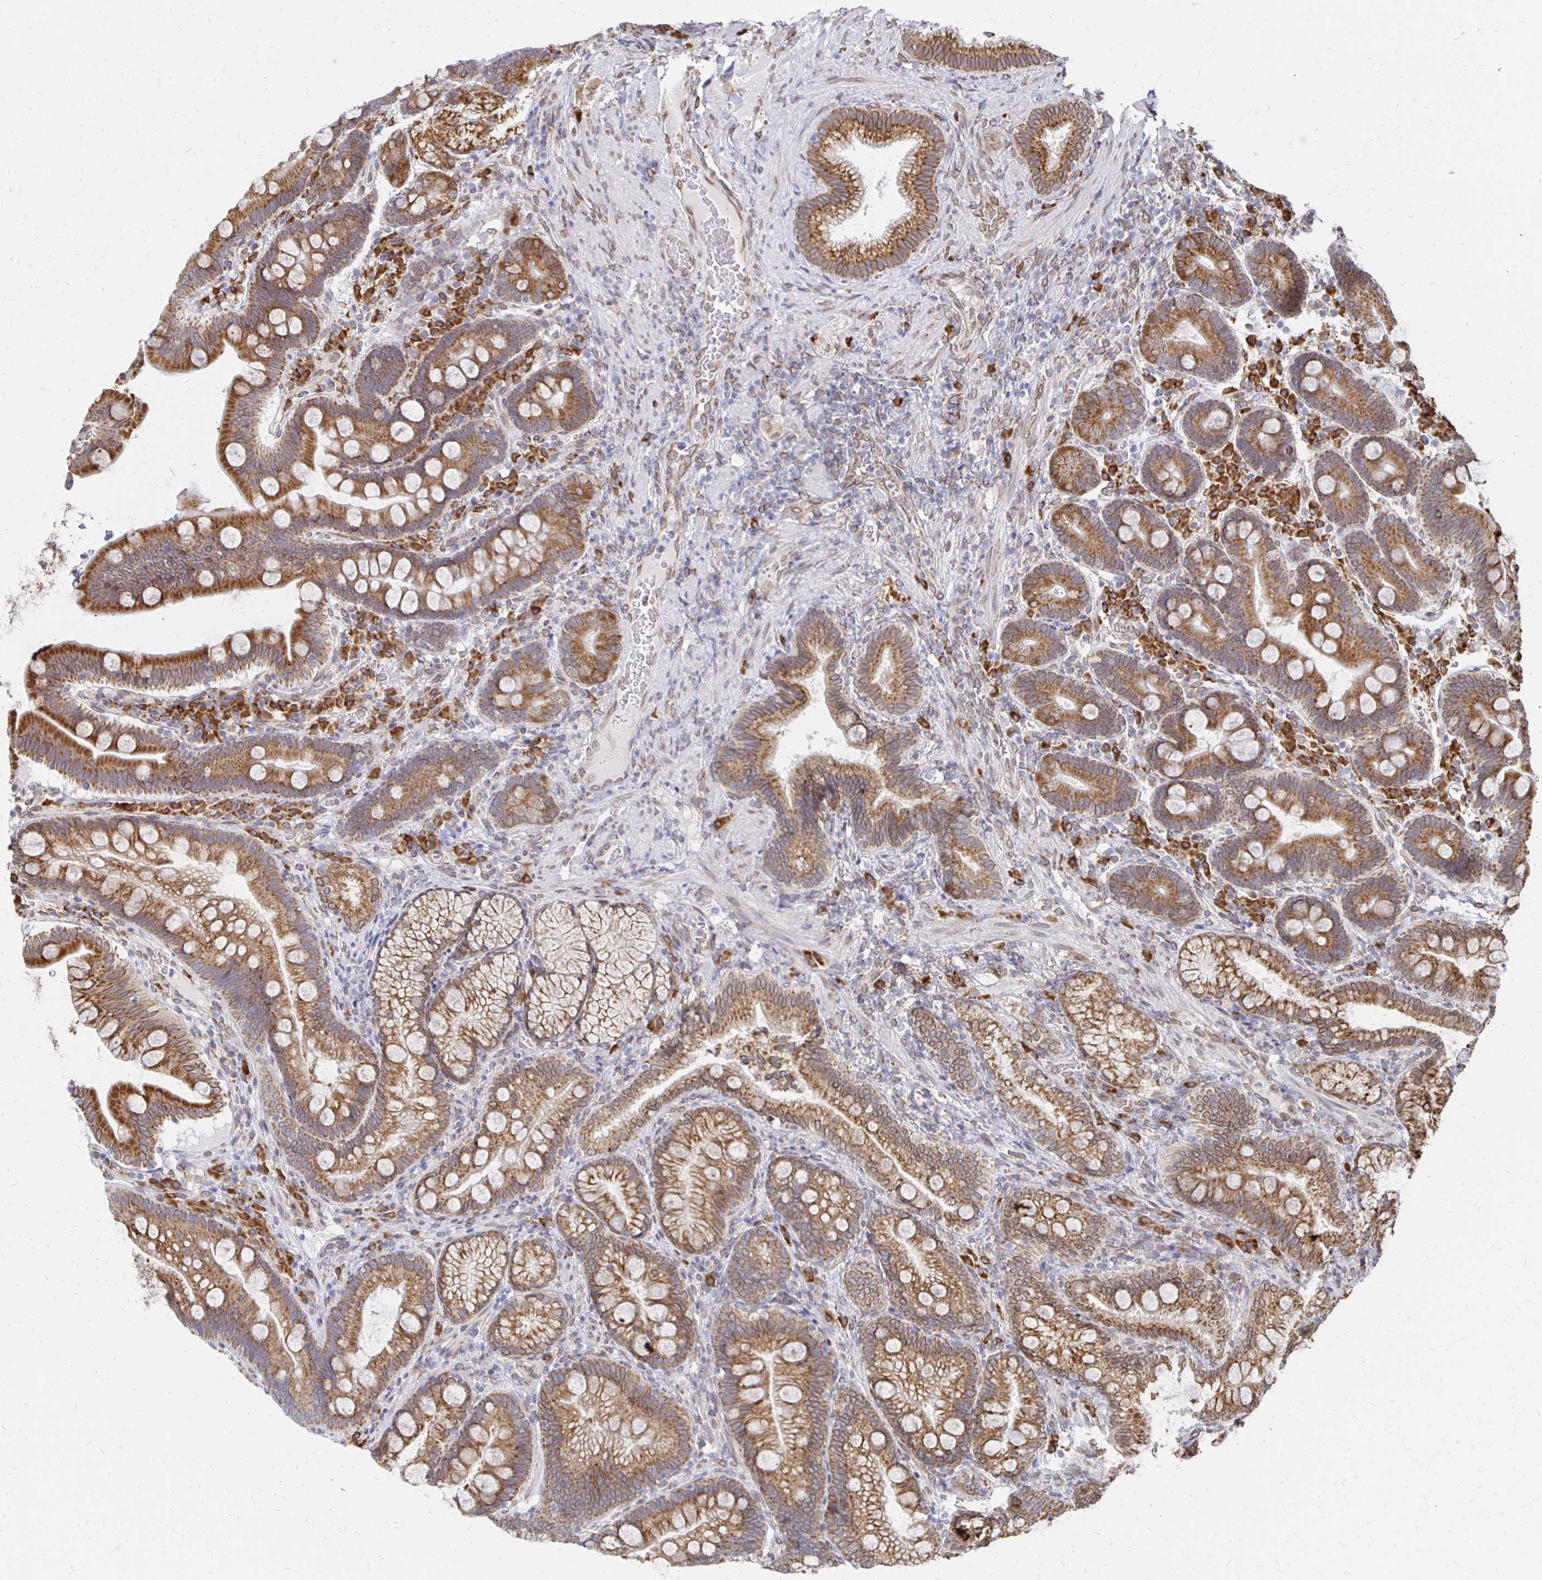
{"staining": {"intensity": "strong", "quantity": ">75%", "location": "cytoplasmic/membranous"}, "tissue": "duodenum", "cell_type": "Glandular cells", "image_type": "normal", "snomed": [{"axis": "morphology", "description": "Normal tissue, NOS"}, {"axis": "topography", "description": "Pancreas"}, {"axis": "topography", "description": "Duodenum"}], "caption": "This image displays IHC staining of benign human duodenum, with high strong cytoplasmic/membranous positivity in approximately >75% of glandular cells.", "gene": "PELI3", "patient": {"sex": "male", "age": 59}}